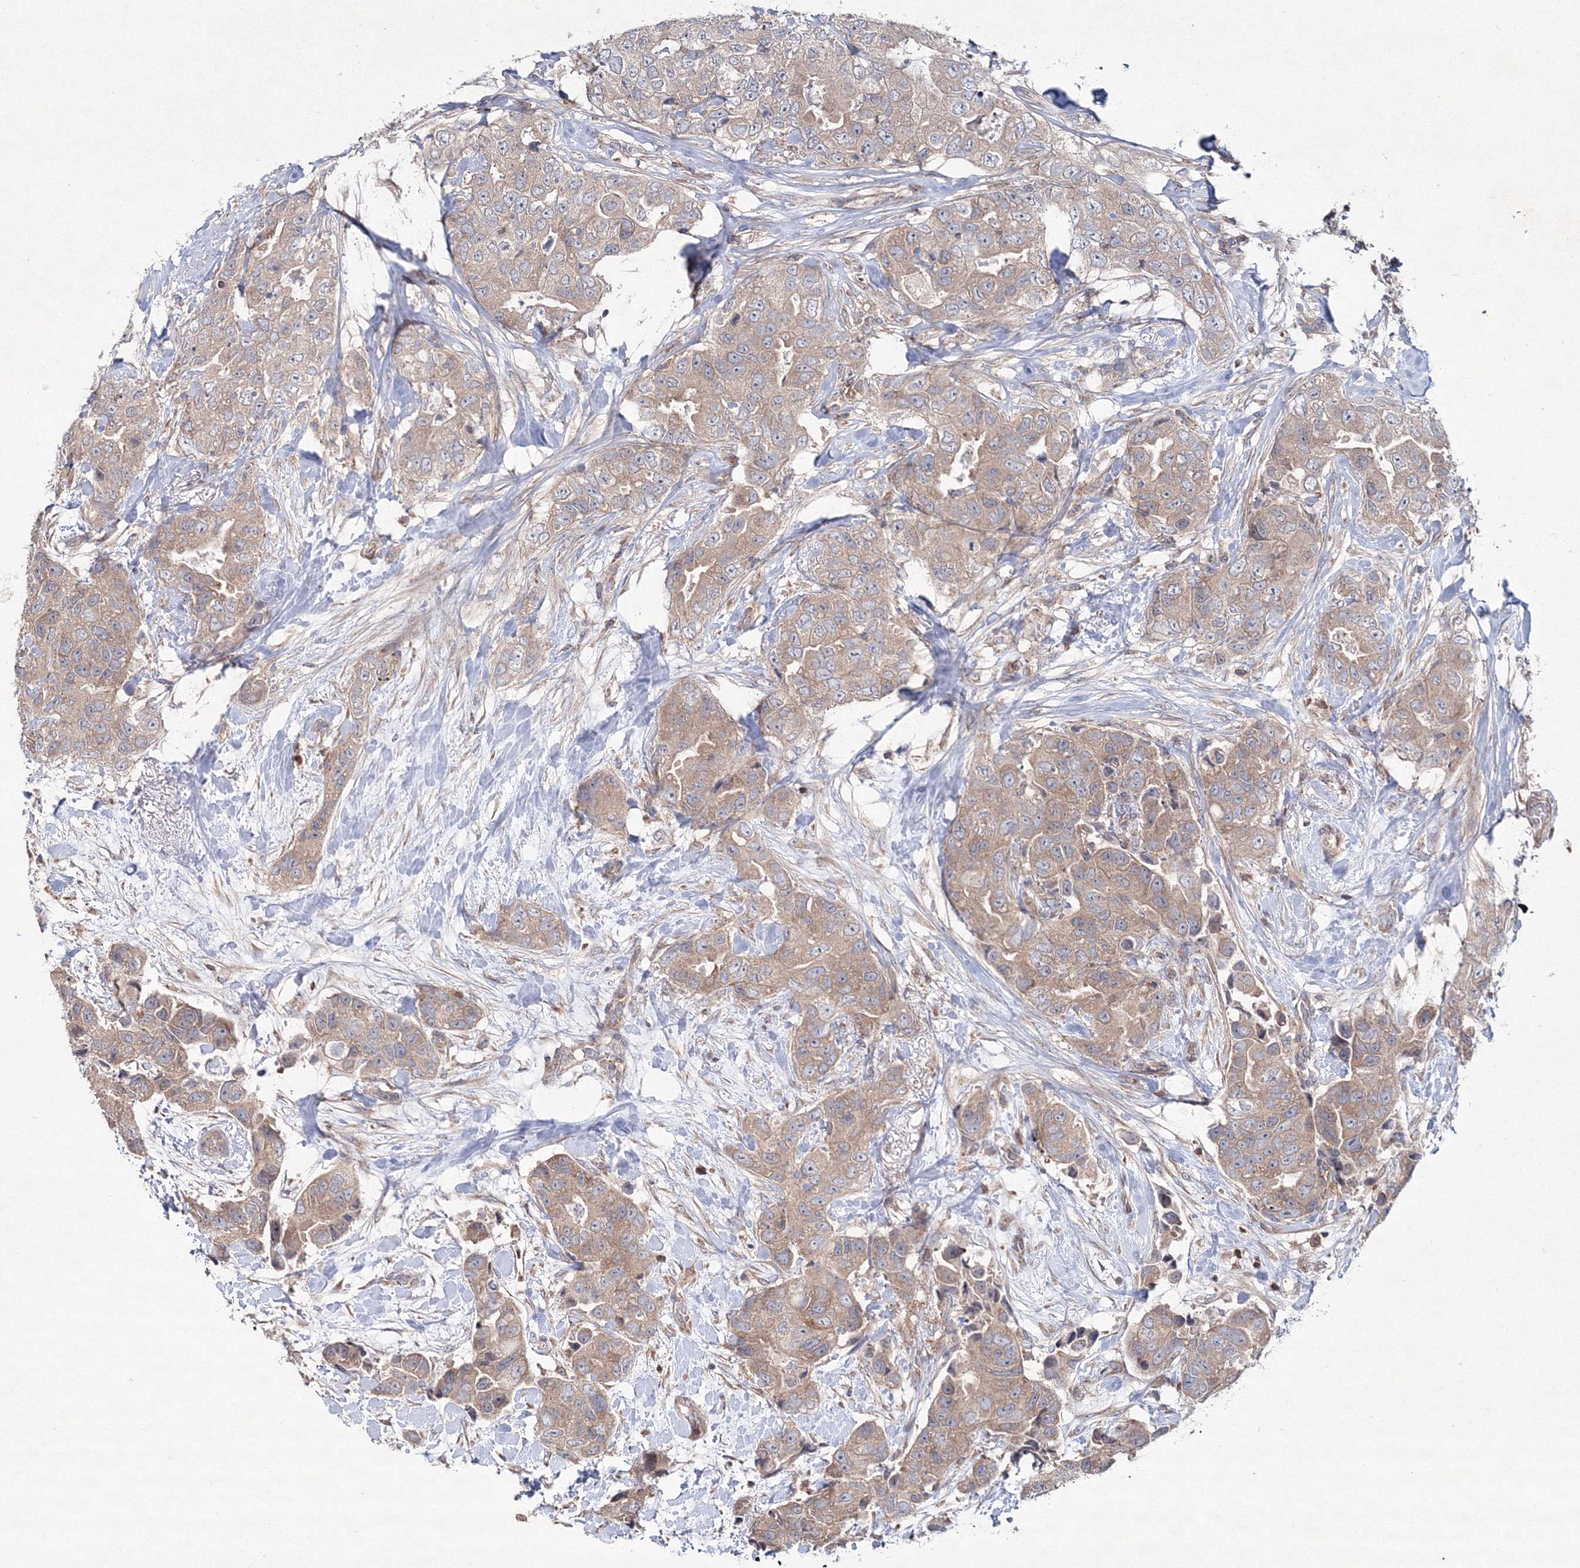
{"staining": {"intensity": "weak", "quantity": ">75%", "location": "cytoplasmic/membranous"}, "tissue": "breast cancer", "cell_type": "Tumor cells", "image_type": "cancer", "snomed": [{"axis": "morphology", "description": "Duct carcinoma"}, {"axis": "topography", "description": "Breast"}], "caption": "This is a photomicrograph of IHC staining of infiltrating ductal carcinoma (breast), which shows weak expression in the cytoplasmic/membranous of tumor cells.", "gene": "MKRN2", "patient": {"sex": "female", "age": 62}}